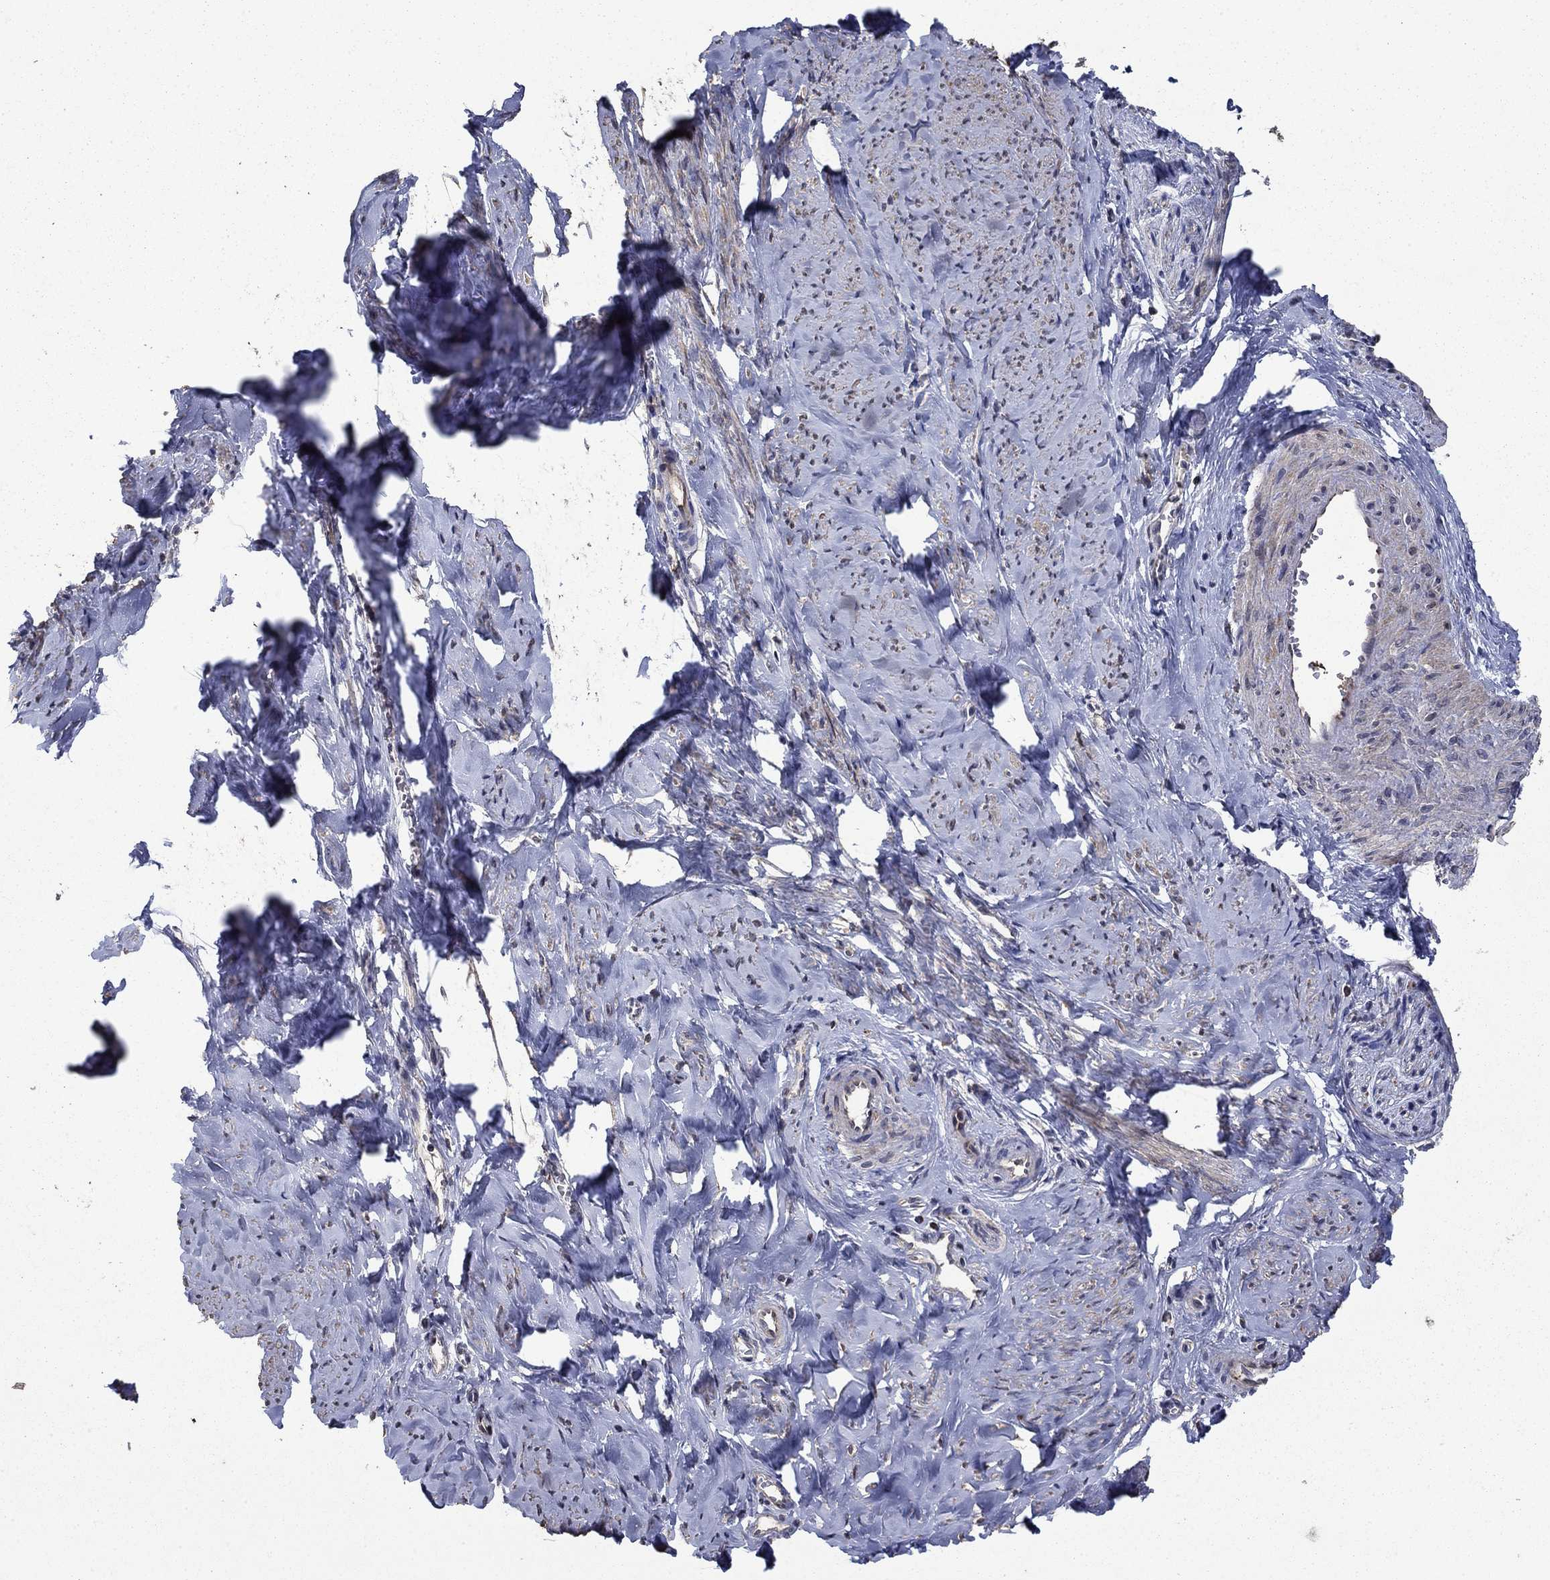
{"staining": {"intensity": "moderate", "quantity": "<25%", "location": "cytoplasmic/membranous"}, "tissue": "smooth muscle", "cell_type": "Smooth muscle cells", "image_type": "normal", "snomed": [{"axis": "morphology", "description": "Normal tissue, NOS"}, {"axis": "topography", "description": "Smooth muscle"}], "caption": "DAB (3,3'-diaminobenzidine) immunohistochemical staining of unremarkable human smooth muscle shows moderate cytoplasmic/membranous protein expression in about <25% of smooth muscle cells.", "gene": "DVL1", "patient": {"sex": "female", "age": 48}}